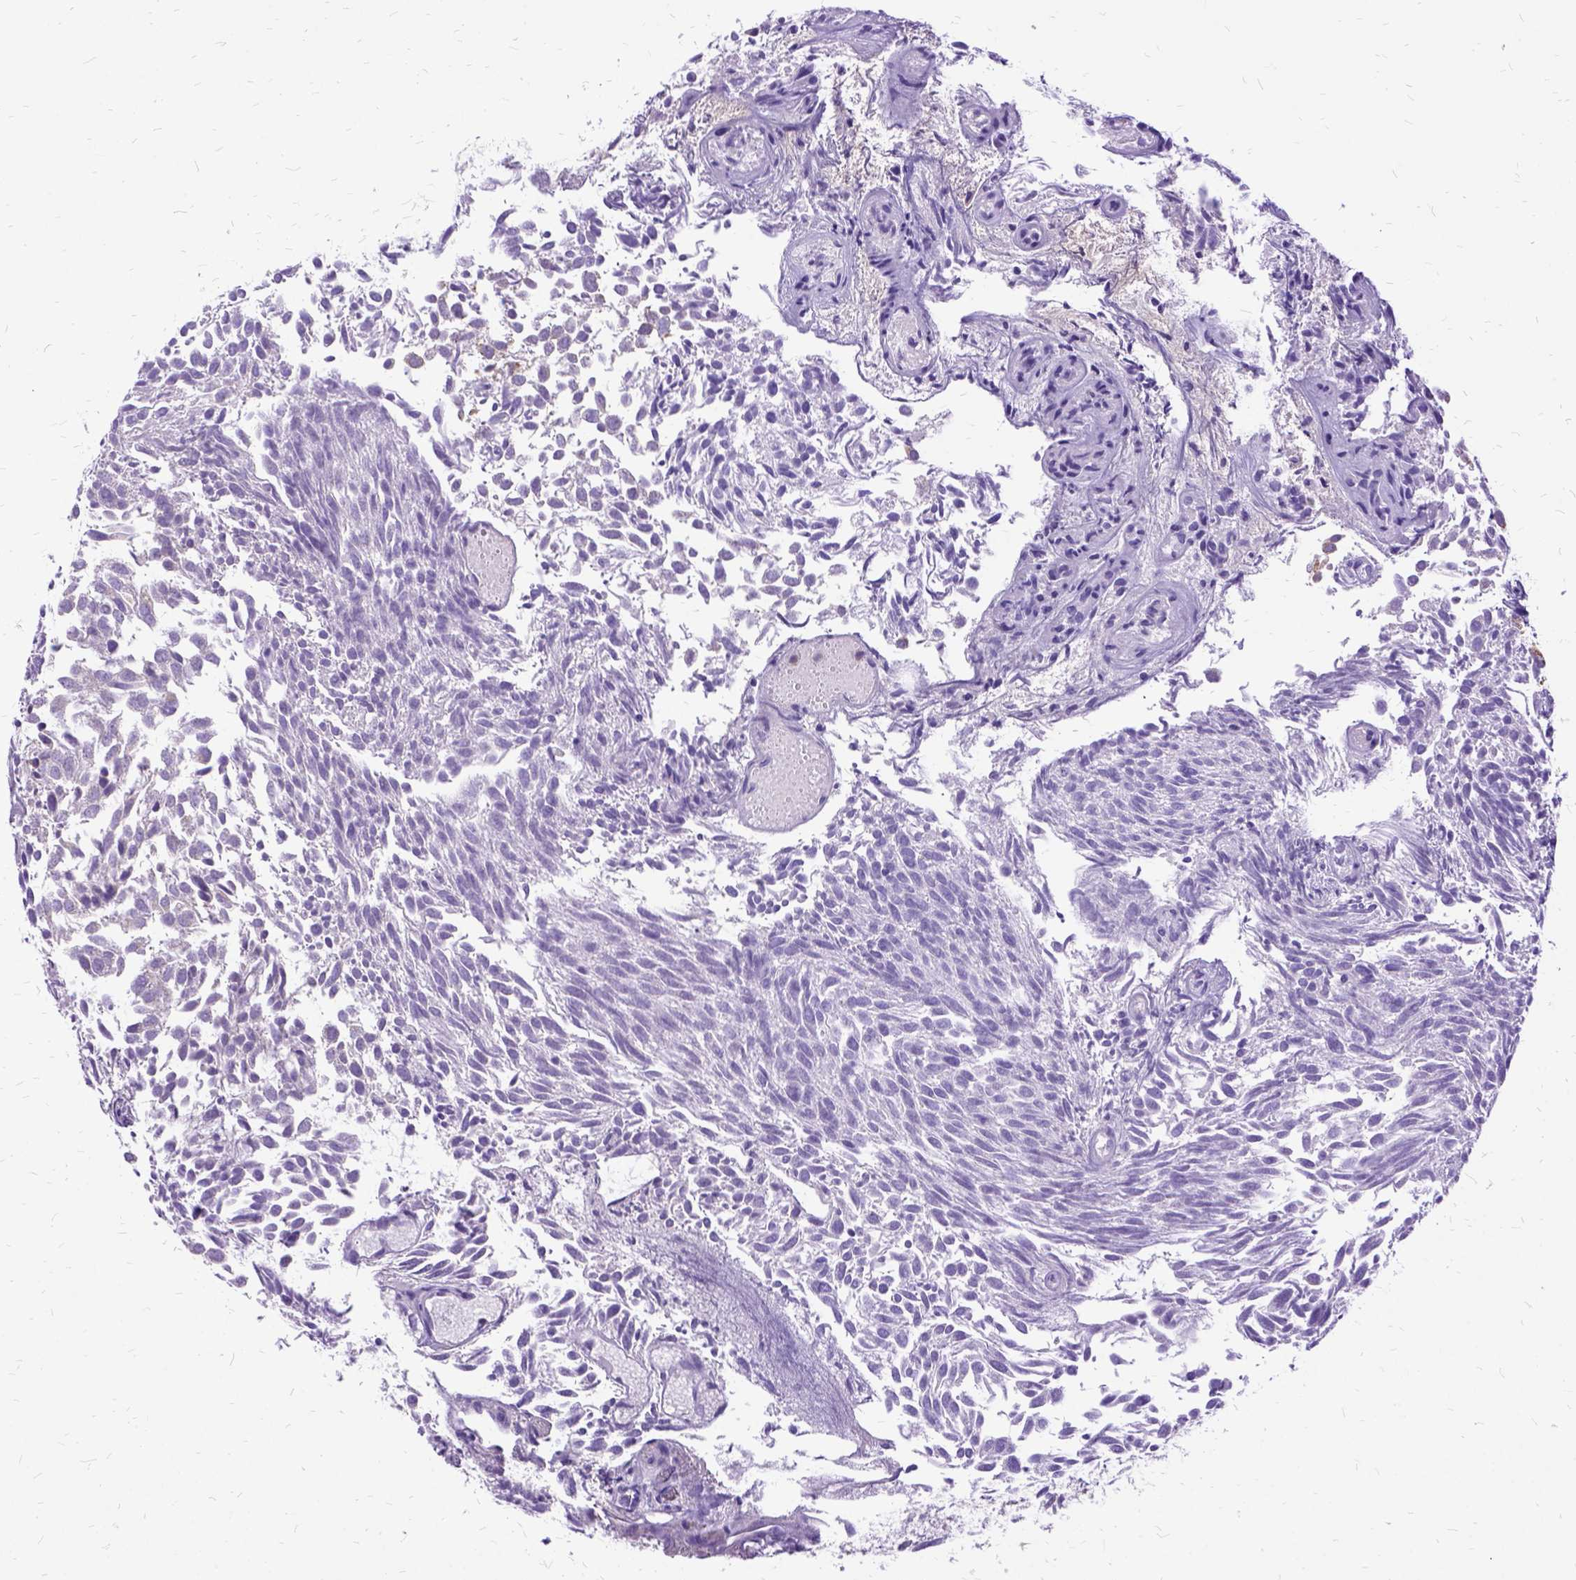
{"staining": {"intensity": "negative", "quantity": "none", "location": "none"}, "tissue": "urothelial cancer", "cell_type": "Tumor cells", "image_type": "cancer", "snomed": [{"axis": "morphology", "description": "Urothelial carcinoma, Low grade"}, {"axis": "topography", "description": "Urinary bladder"}], "caption": "IHC of human urothelial cancer shows no staining in tumor cells.", "gene": "OXCT1", "patient": {"sex": "male", "age": 70}}